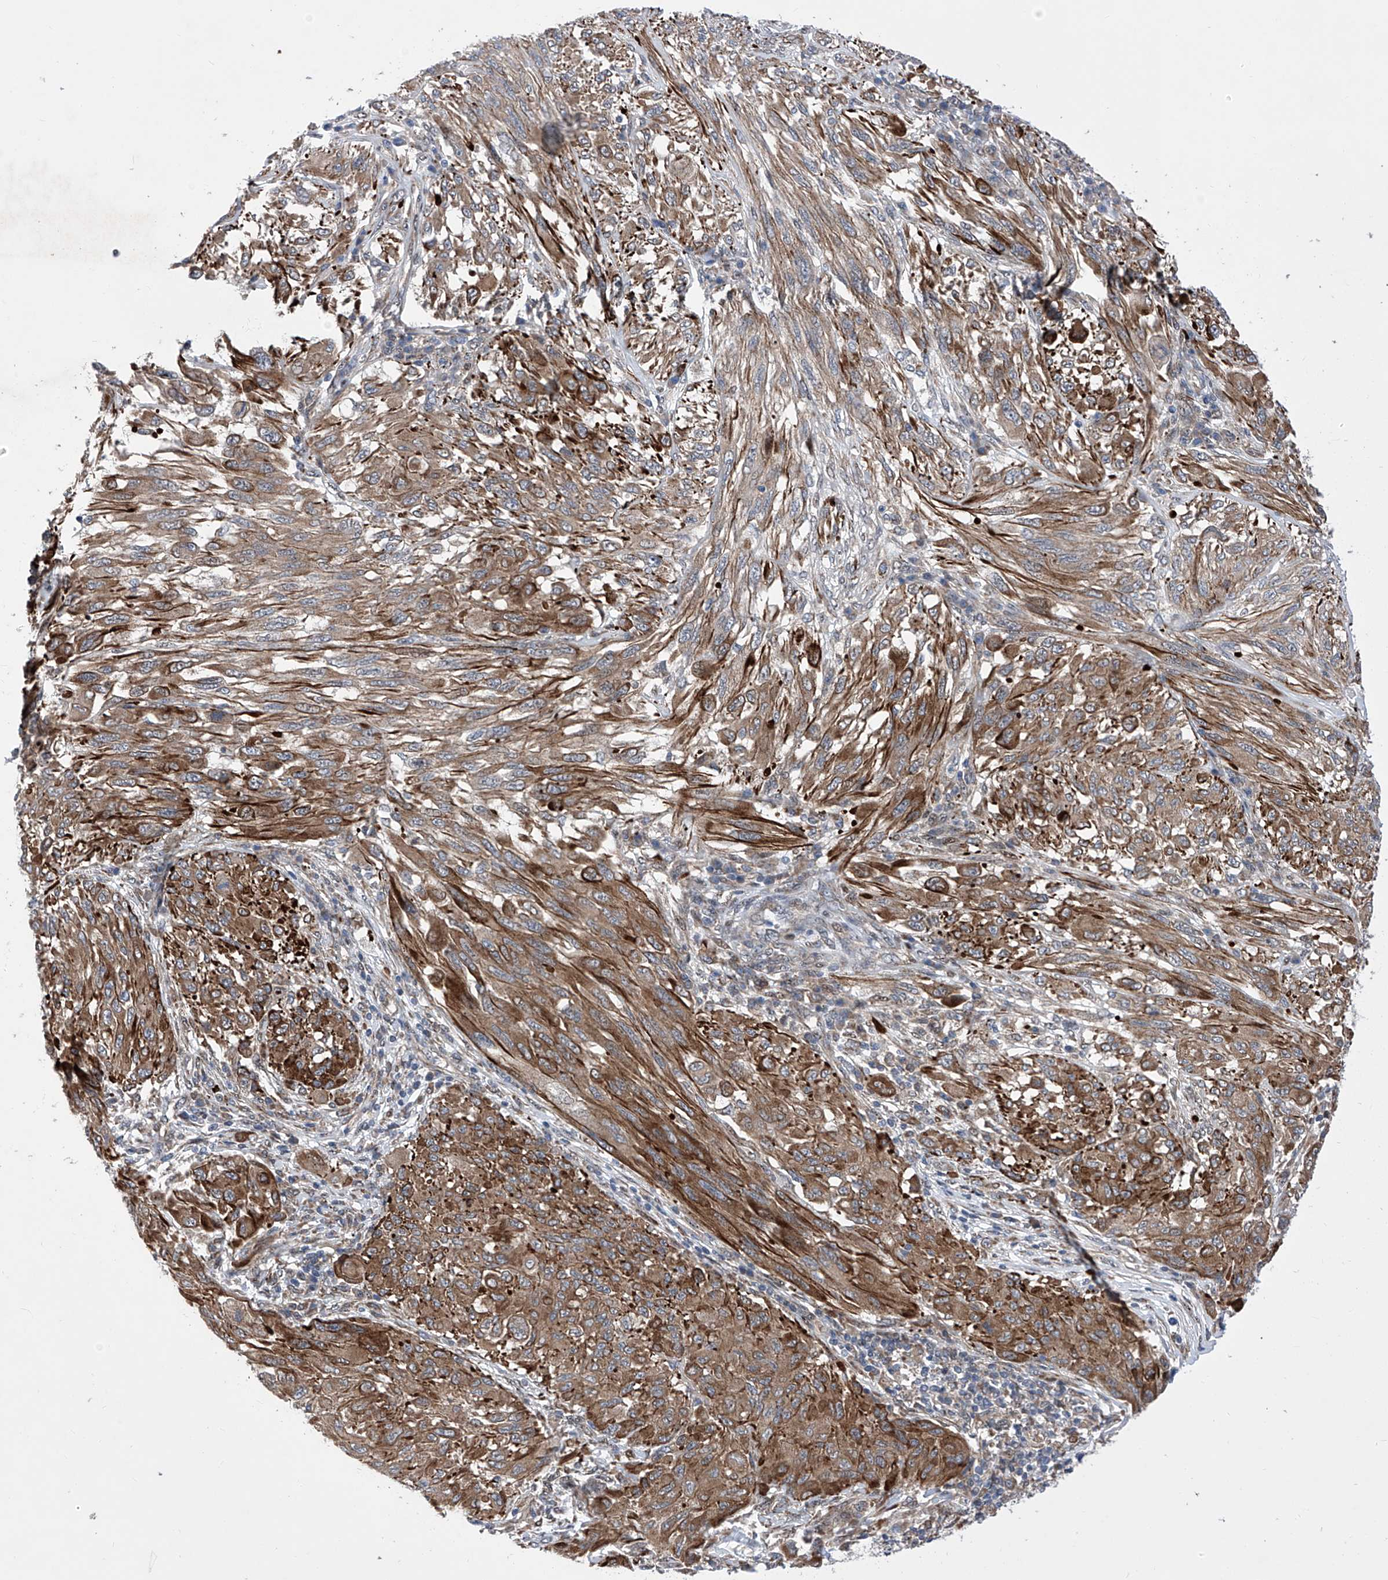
{"staining": {"intensity": "strong", "quantity": ">75%", "location": "cytoplasmic/membranous"}, "tissue": "melanoma", "cell_type": "Tumor cells", "image_type": "cancer", "snomed": [{"axis": "morphology", "description": "Malignant melanoma, NOS"}, {"axis": "topography", "description": "Skin"}], "caption": "Approximately >75% of tumor cells in human melanoma display strong cytoplasmic/membranous protein expression as visualized by brown immunohistochemical staining.", "gene": "KTI12", "patient": {"sex": "female", "age": 91}}